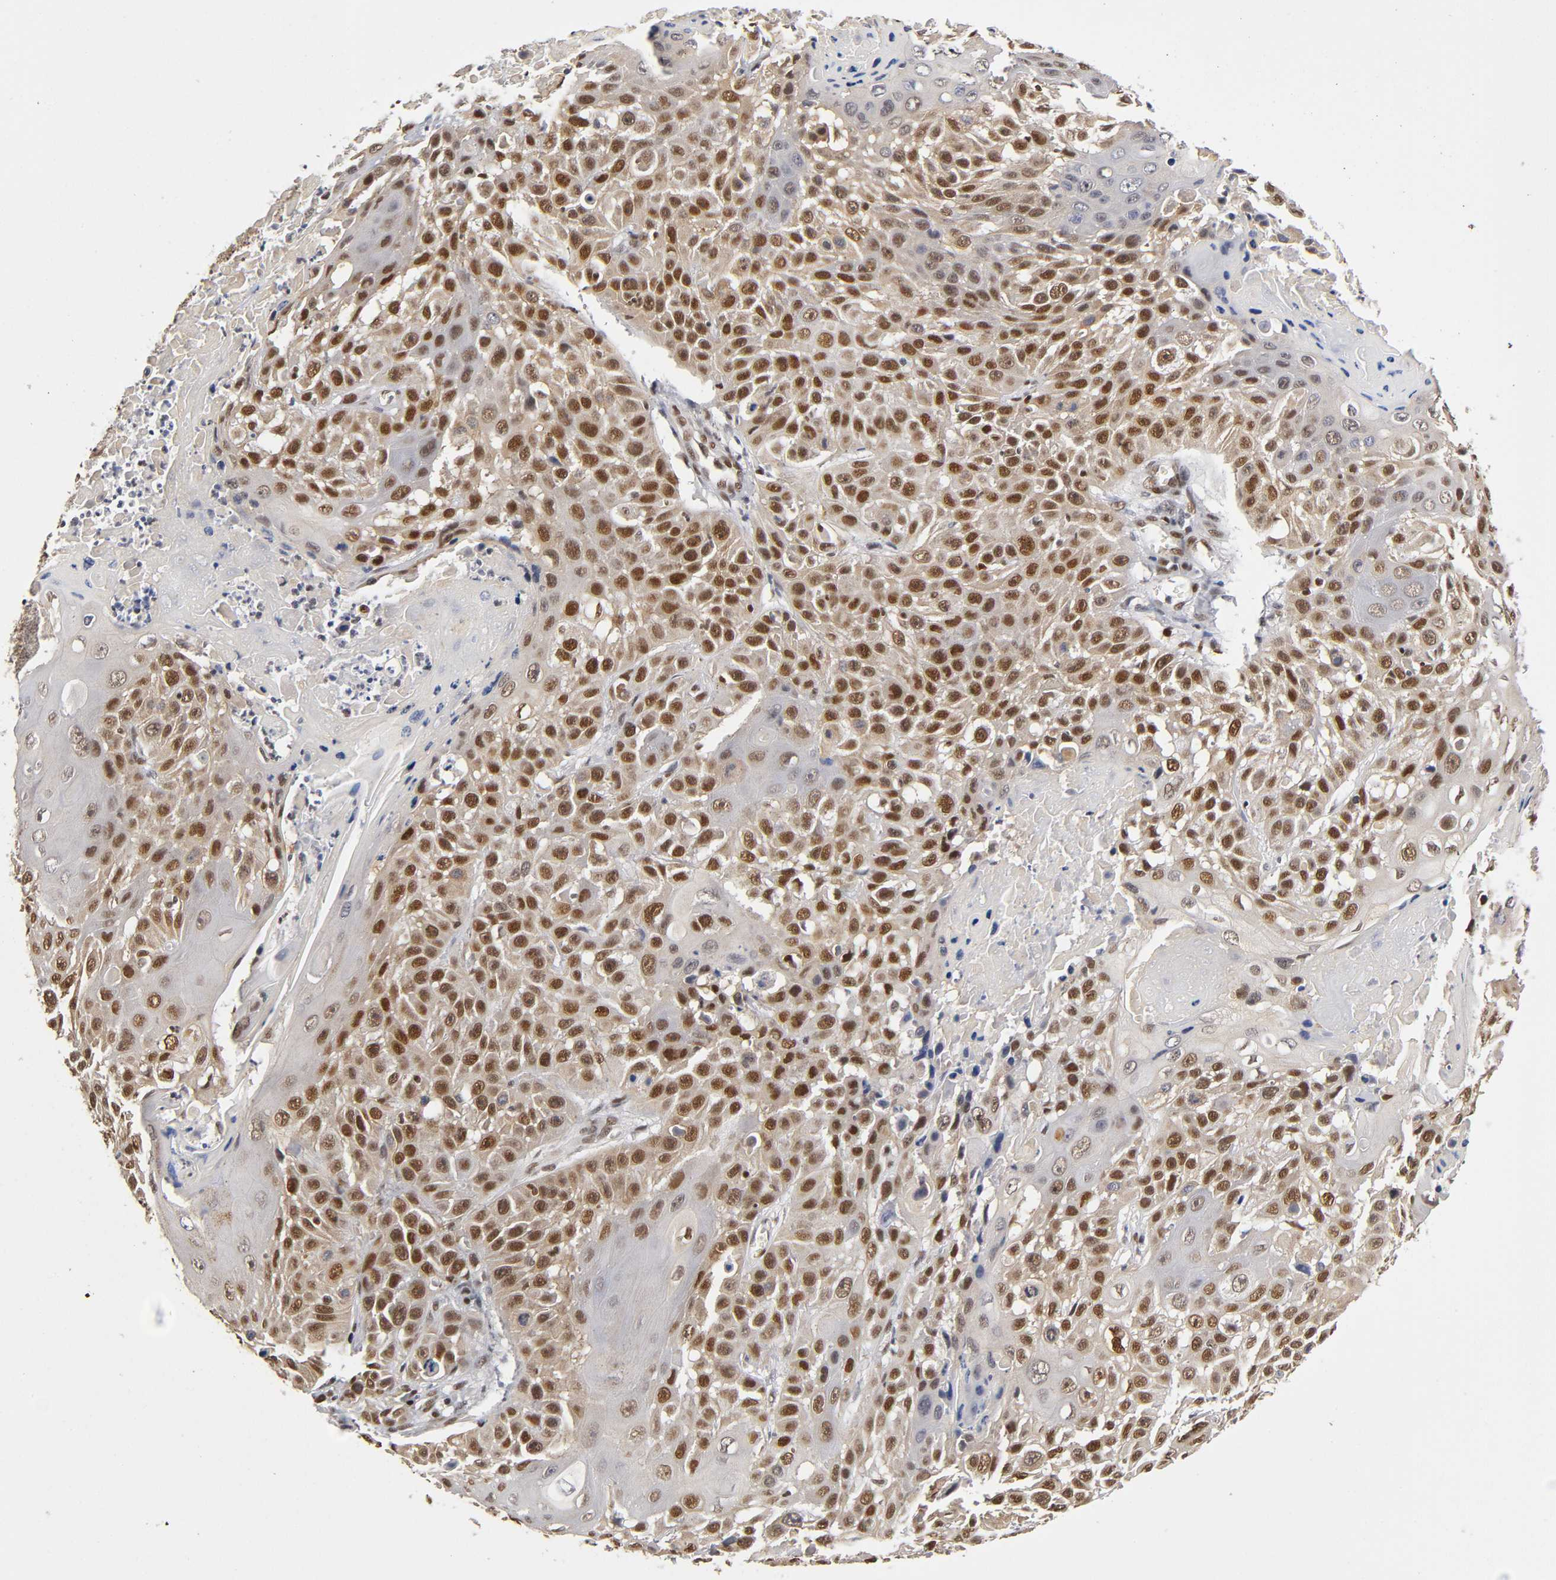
{"staining": {"intensity": "strong", "quantity": ">75%", "location": "cytoplasmic/membranous,nuclear"}, "tissue": "cervical cancer", "cell_type": "Tumor cells", "image_type": "cancer", "snomed": [{"axis": "morphology", "description": "Squamous cell carcinoma, NOS"}, {"axis": "topography", "description": "Cervix"}], "caption": "Strong cytoplasmic/membranous and nuclear staining is appreciated in approximately >75% of tumor cells in squamous cell carcinoma (cervical).", "gene": "NR3C1", "patient": {"sex": "female", "age": 39}}